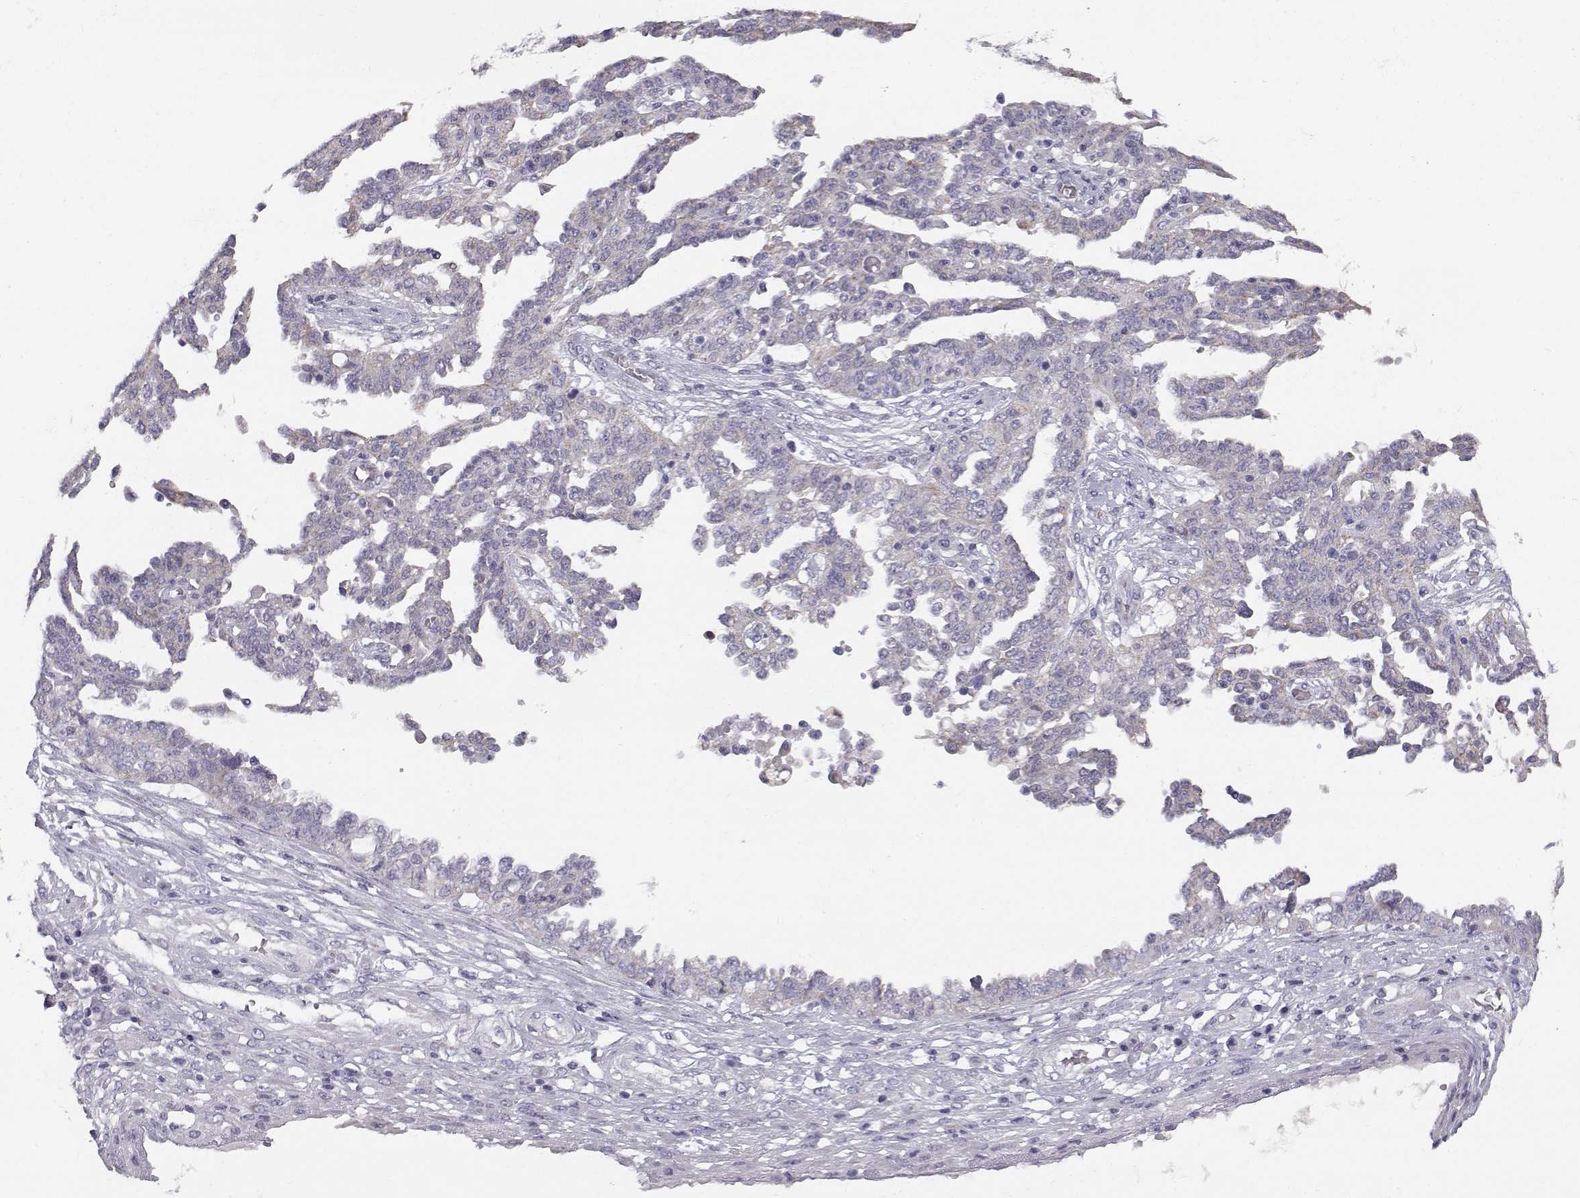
{"staining": {"intensity": "negative", "quantity": "none", "location": "none"}, "tissue": "ovarian cancer", "cell_type": "Tumor cells", "image_type": "cancer", "snomed": [{"axis": "morphology", "description": "Cystadenocarcinoma, serous, NOS"}, {"axis": "topography", "description": "Ovary"}], "caption": "IHC of human serous cystadenocarcinoma (ovarian) reveals no staining in tumor cells.", "gene": "KCNMB4", "patient": {"sex": "female", "age": 67}}